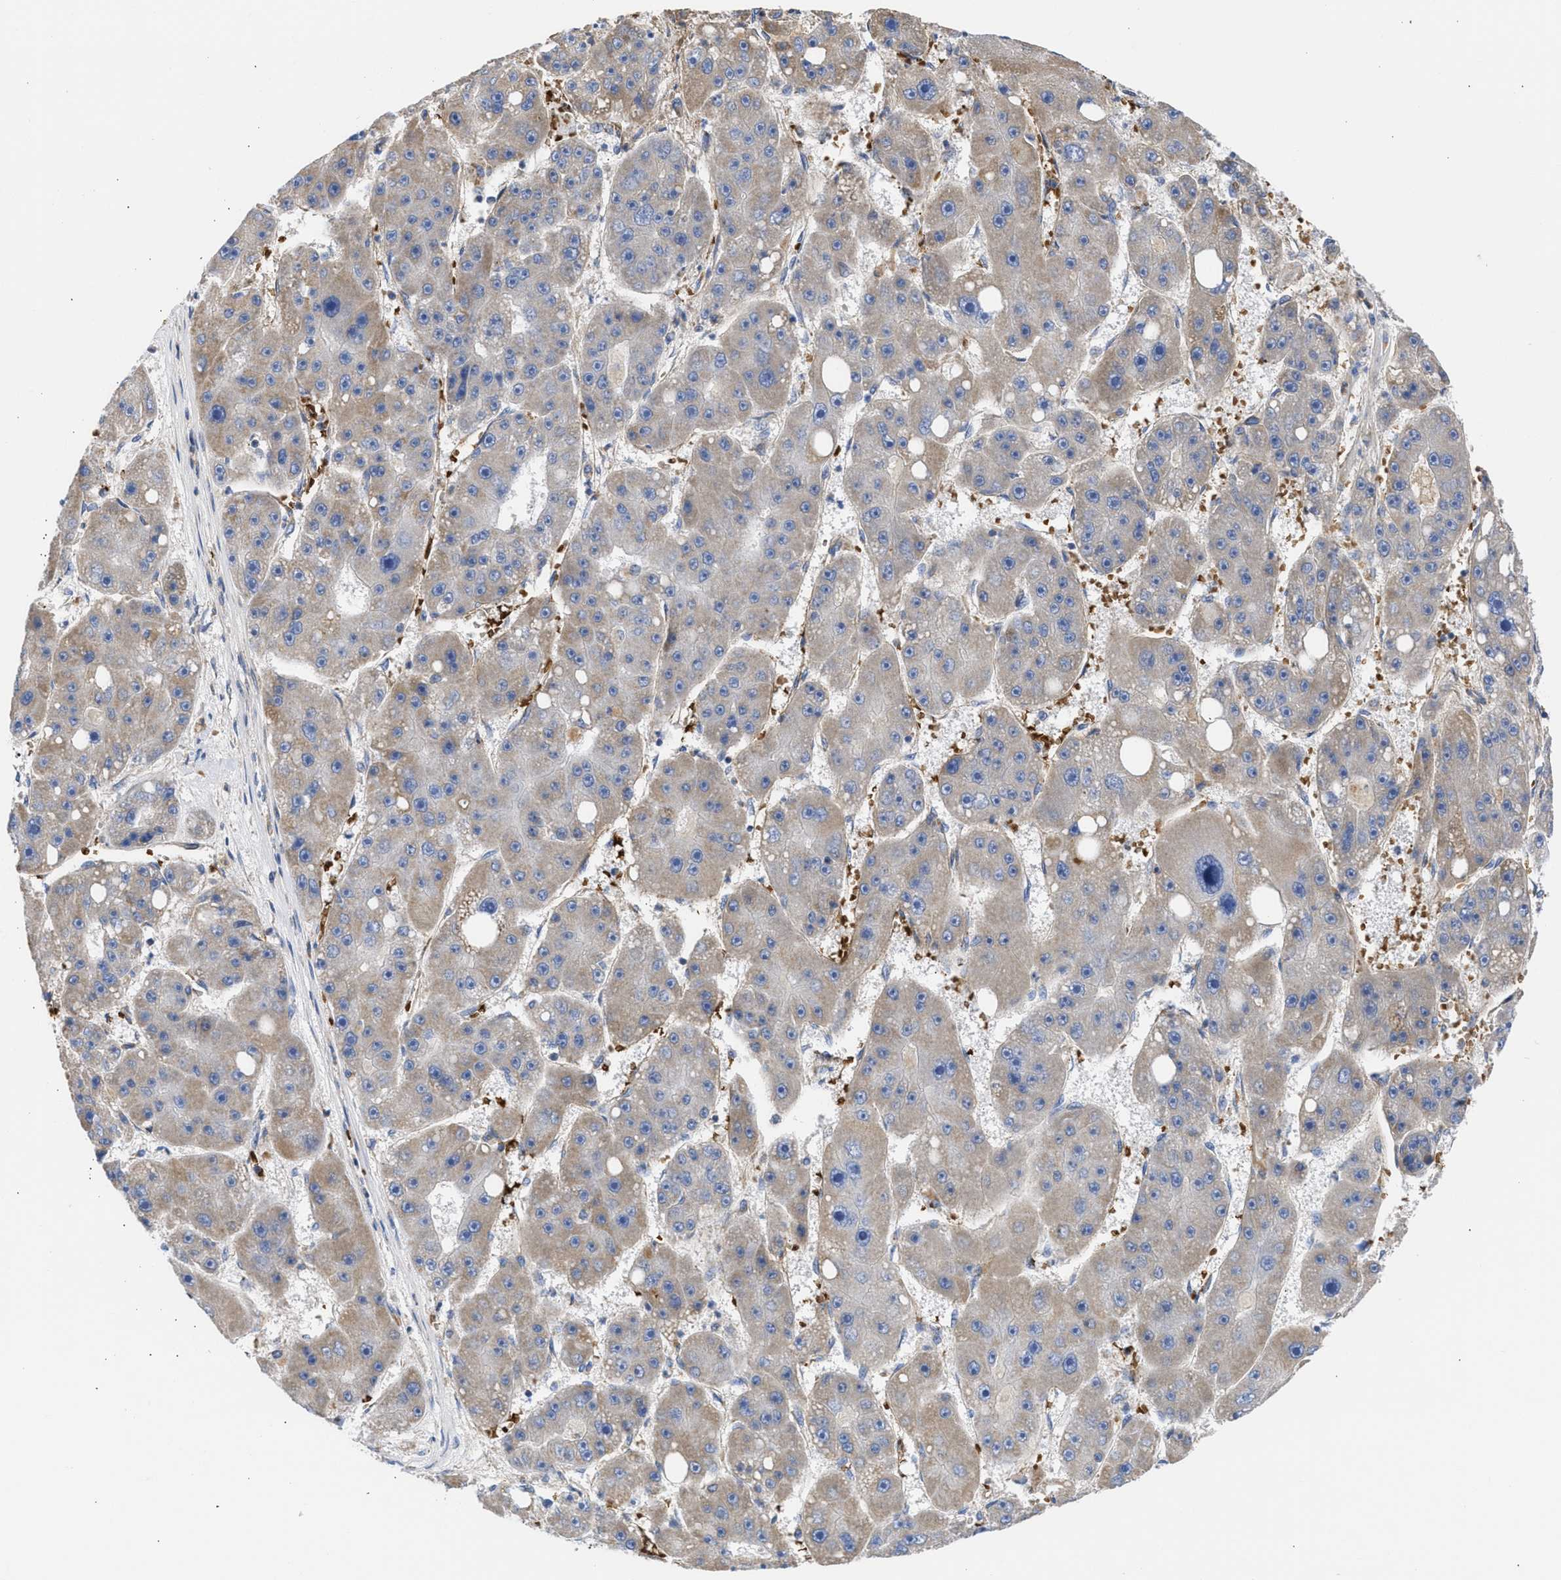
{"staining": {"intensity": "moderate", "quantity": "<25%", "location": "cytoplasmic/membranous"}, "tissue": "liver cancer", "cell_type": "Tumor cells", "image_type": "cancer", "snomed": [{"axis": "morphology", "description": "Carcinoma, Hepatocellular, NOS"}, {"axis": "topography", "description": "Liver"}], "caption": "Liver cancer (hepatocellular carcinoma) was stained to show a protein in brown. There is low levels of moderate cytoplasmic/membranous positivity in about <25% of tumor cells.", "gene": "BTG3", "patient": {"sex": "female", "age": 61}}